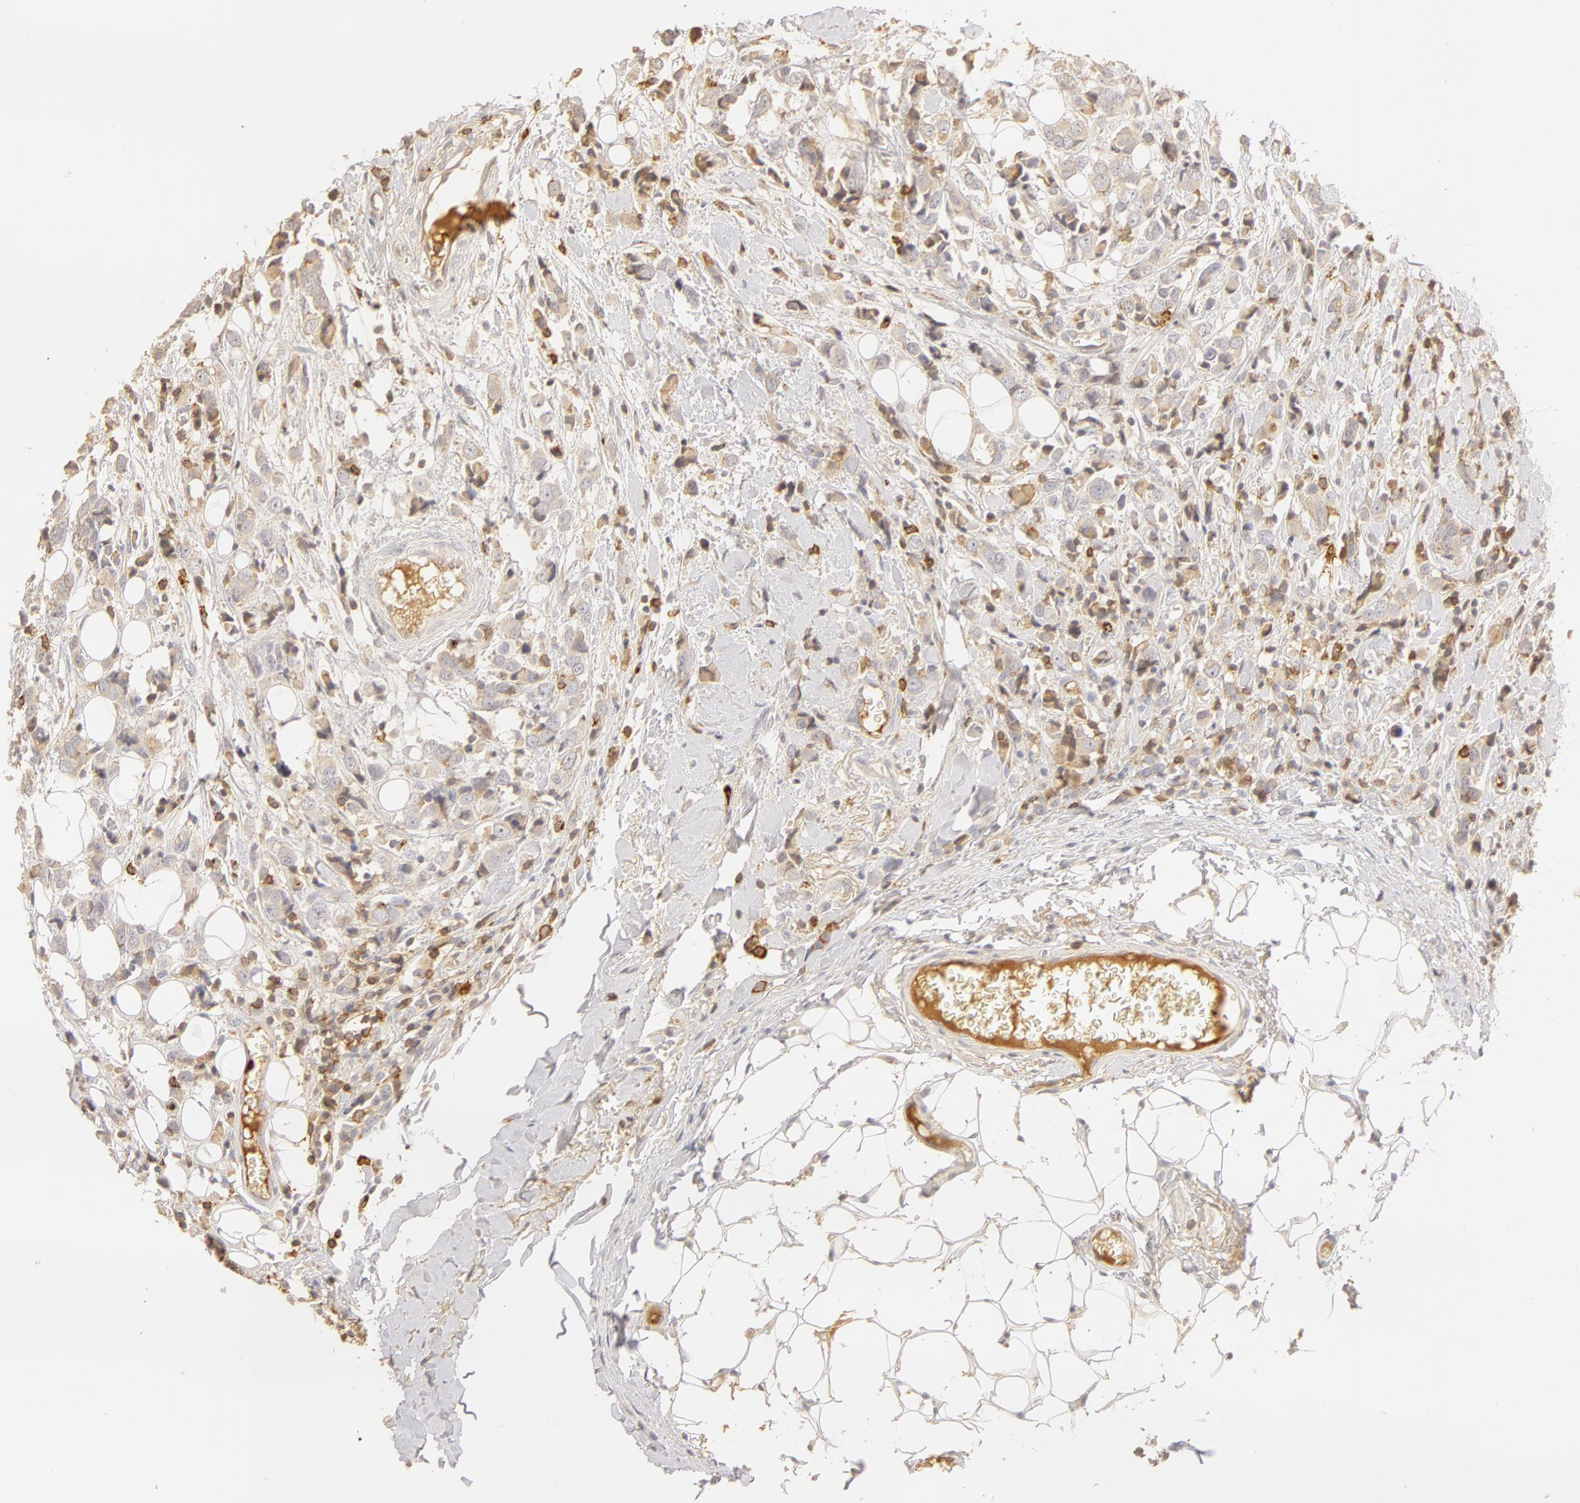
{"staining": {"intensity": "negative", "quantity": "none", "location": "none"}, "tissue": "breast cancer", "cell_type": "Tumor cells", "image_type": "cancer", "snomed": [{"axis": "morphology", "description": "Lobular carcinoma"}, {"axis": "topography", "description": "Breast"}], "caption": "Immunohistochemistry of human lobular carcinoma (breast) exhibits no expression in tumor cells. Nuclei are stained in blue.", "gene": "C1R", "patient": {"sex": "female", "age": 57}}